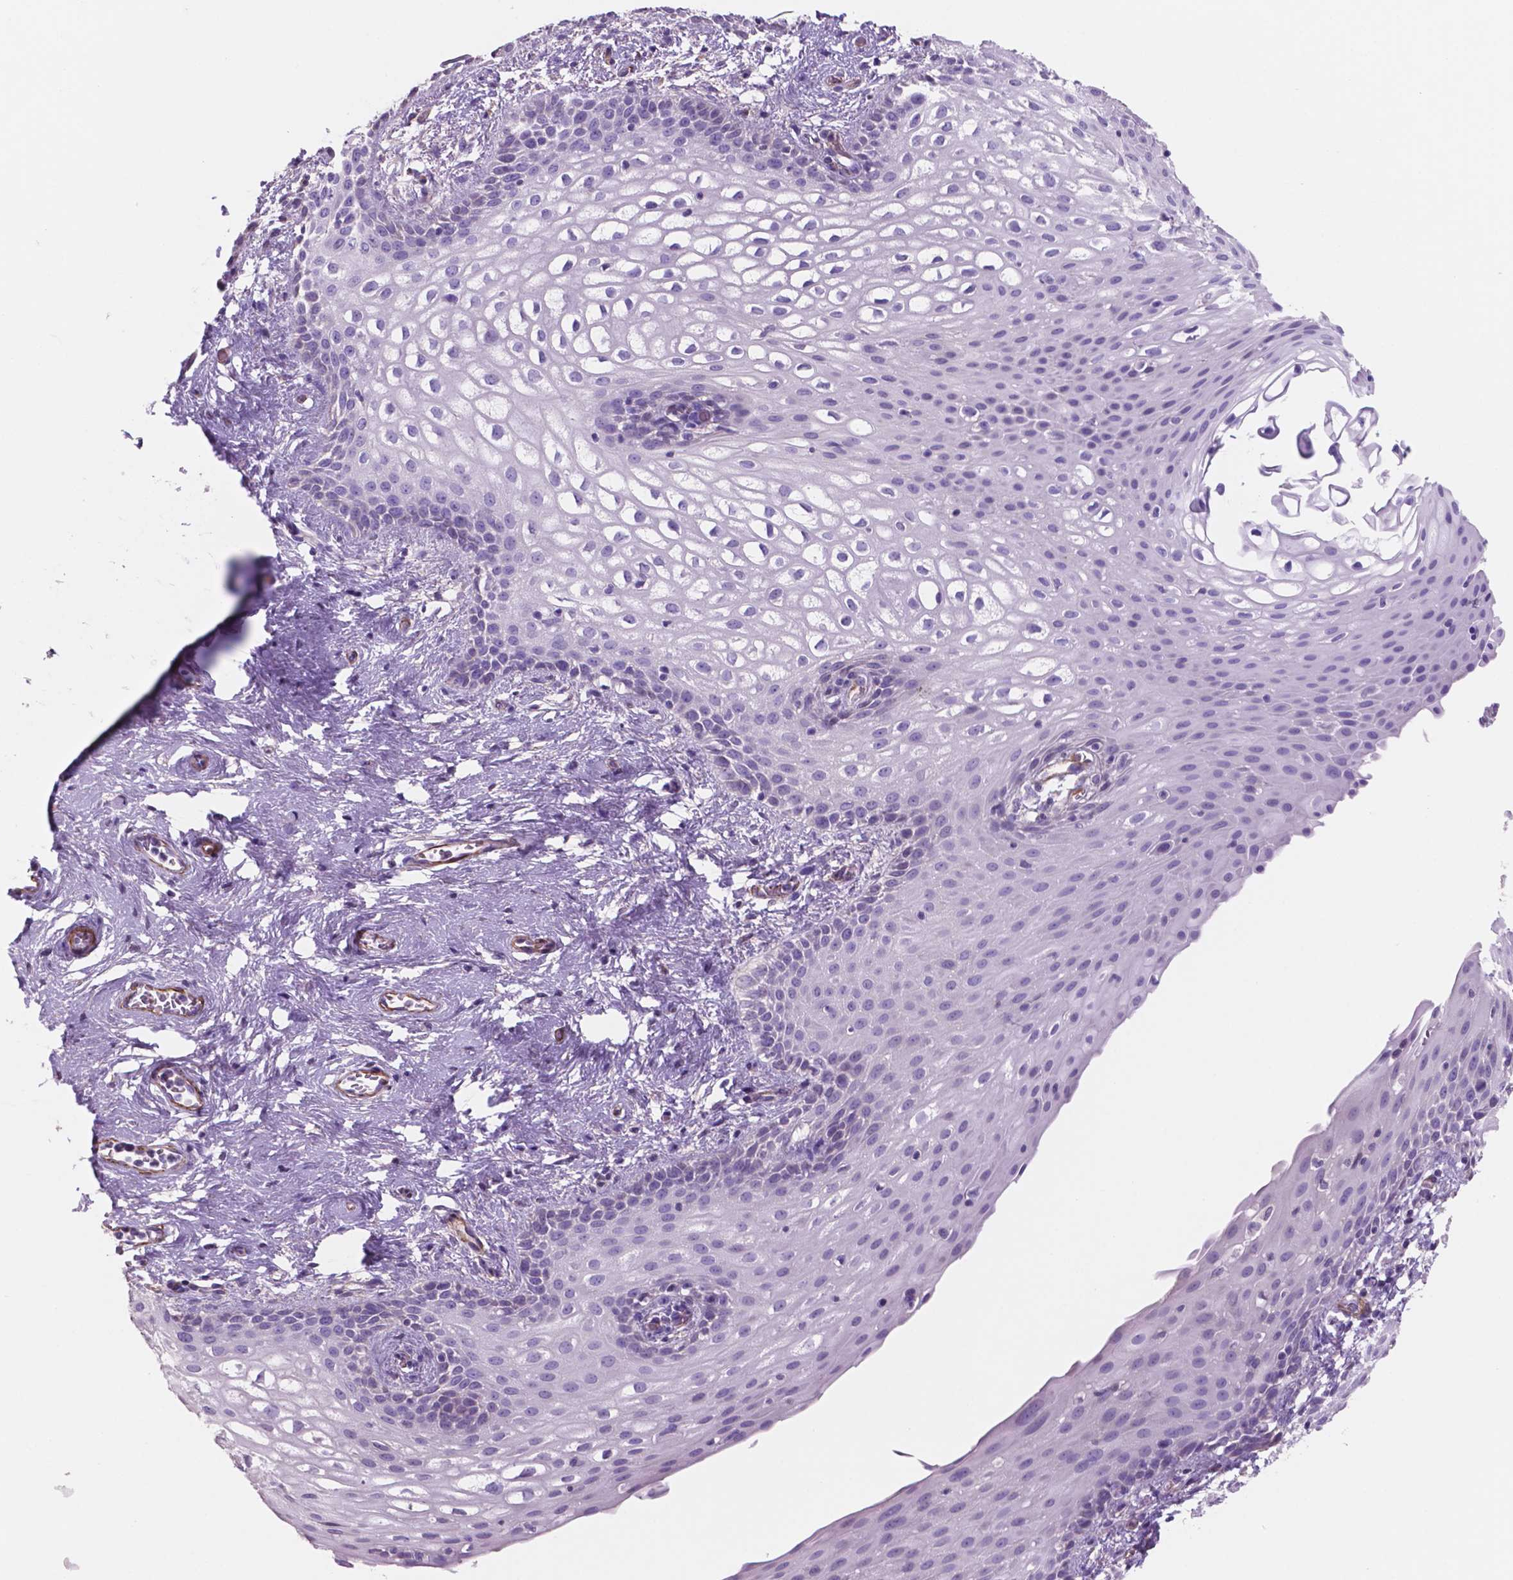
{"staining": {"intensity": "negative", "quantity": "none", "location": "none"}, "tissue": "skin", "cell_type": "Epidermal cells", "image_type": "normal", "snomed": [{"axis": "morphology", "description": "Normal tissue, NOS"}, {"axis": "topography", "description": "Anal"}], "caption": "Immunohistochemistry (IHC) histopathology image of unremarkable human skin stained for a protein (brown), which shows no positivity in epidermal cells. (Brightfield microscopy of DAB (3,3'-diaminobenzidine) immunohistochemistry at high magnification).", "gene": "TOR2A", "patient": {"sex": "female", "age": 46}}